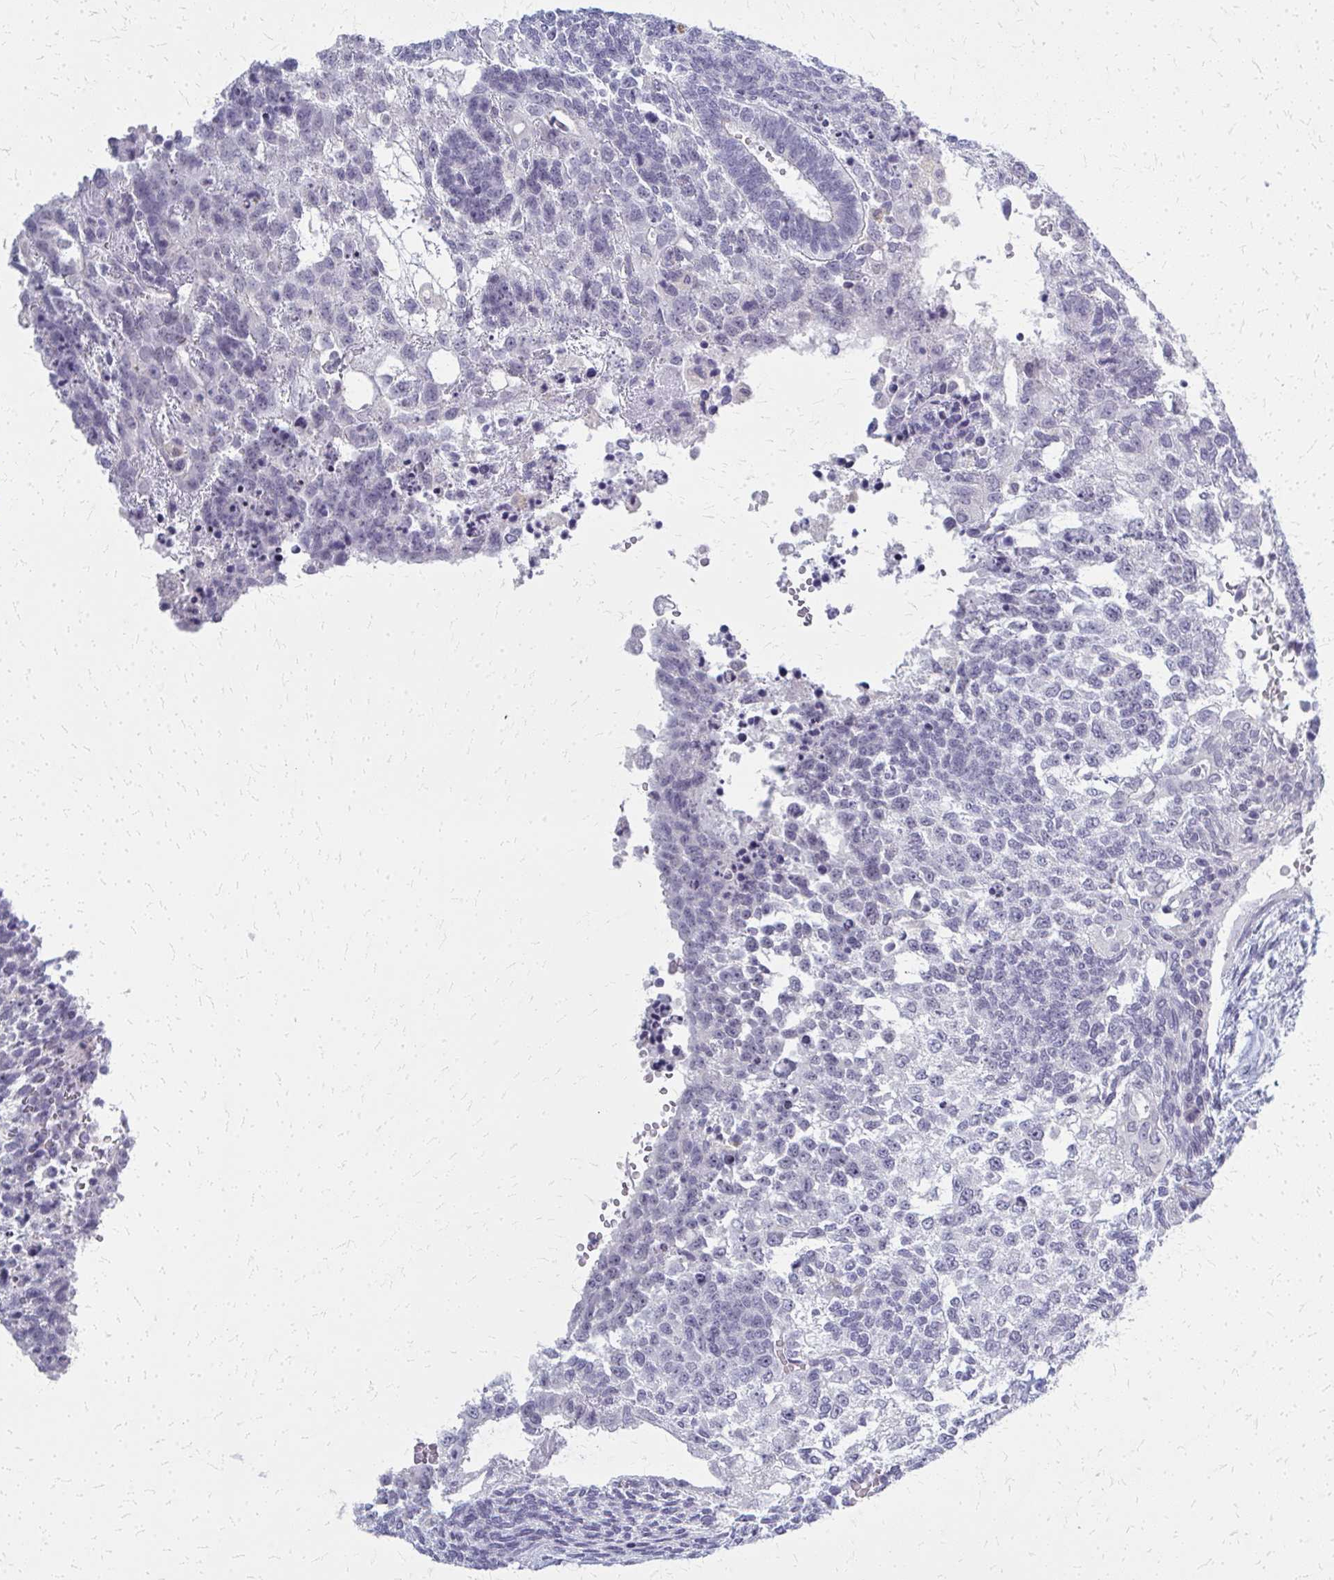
{"staining": {"intensity": "negative", "quantity": "none", "location": "none"}, "tissue": "testis cancer", "cell_type": "Tumor cells", "image_type": "cancer", "snomed": [{"axis": "morphology", "description": "Carcinoma, Embryonal, NOS"}, {"axis": "topography", "description": "Testis"}], "caption": "This is a histopathology image of immunohistochemistry staining of testis cancer (embryonal carcinoma), which shows no positivity in tumor cells.", "gene": "CASQ2", "patient": {"sex": "male", "age": 23}}